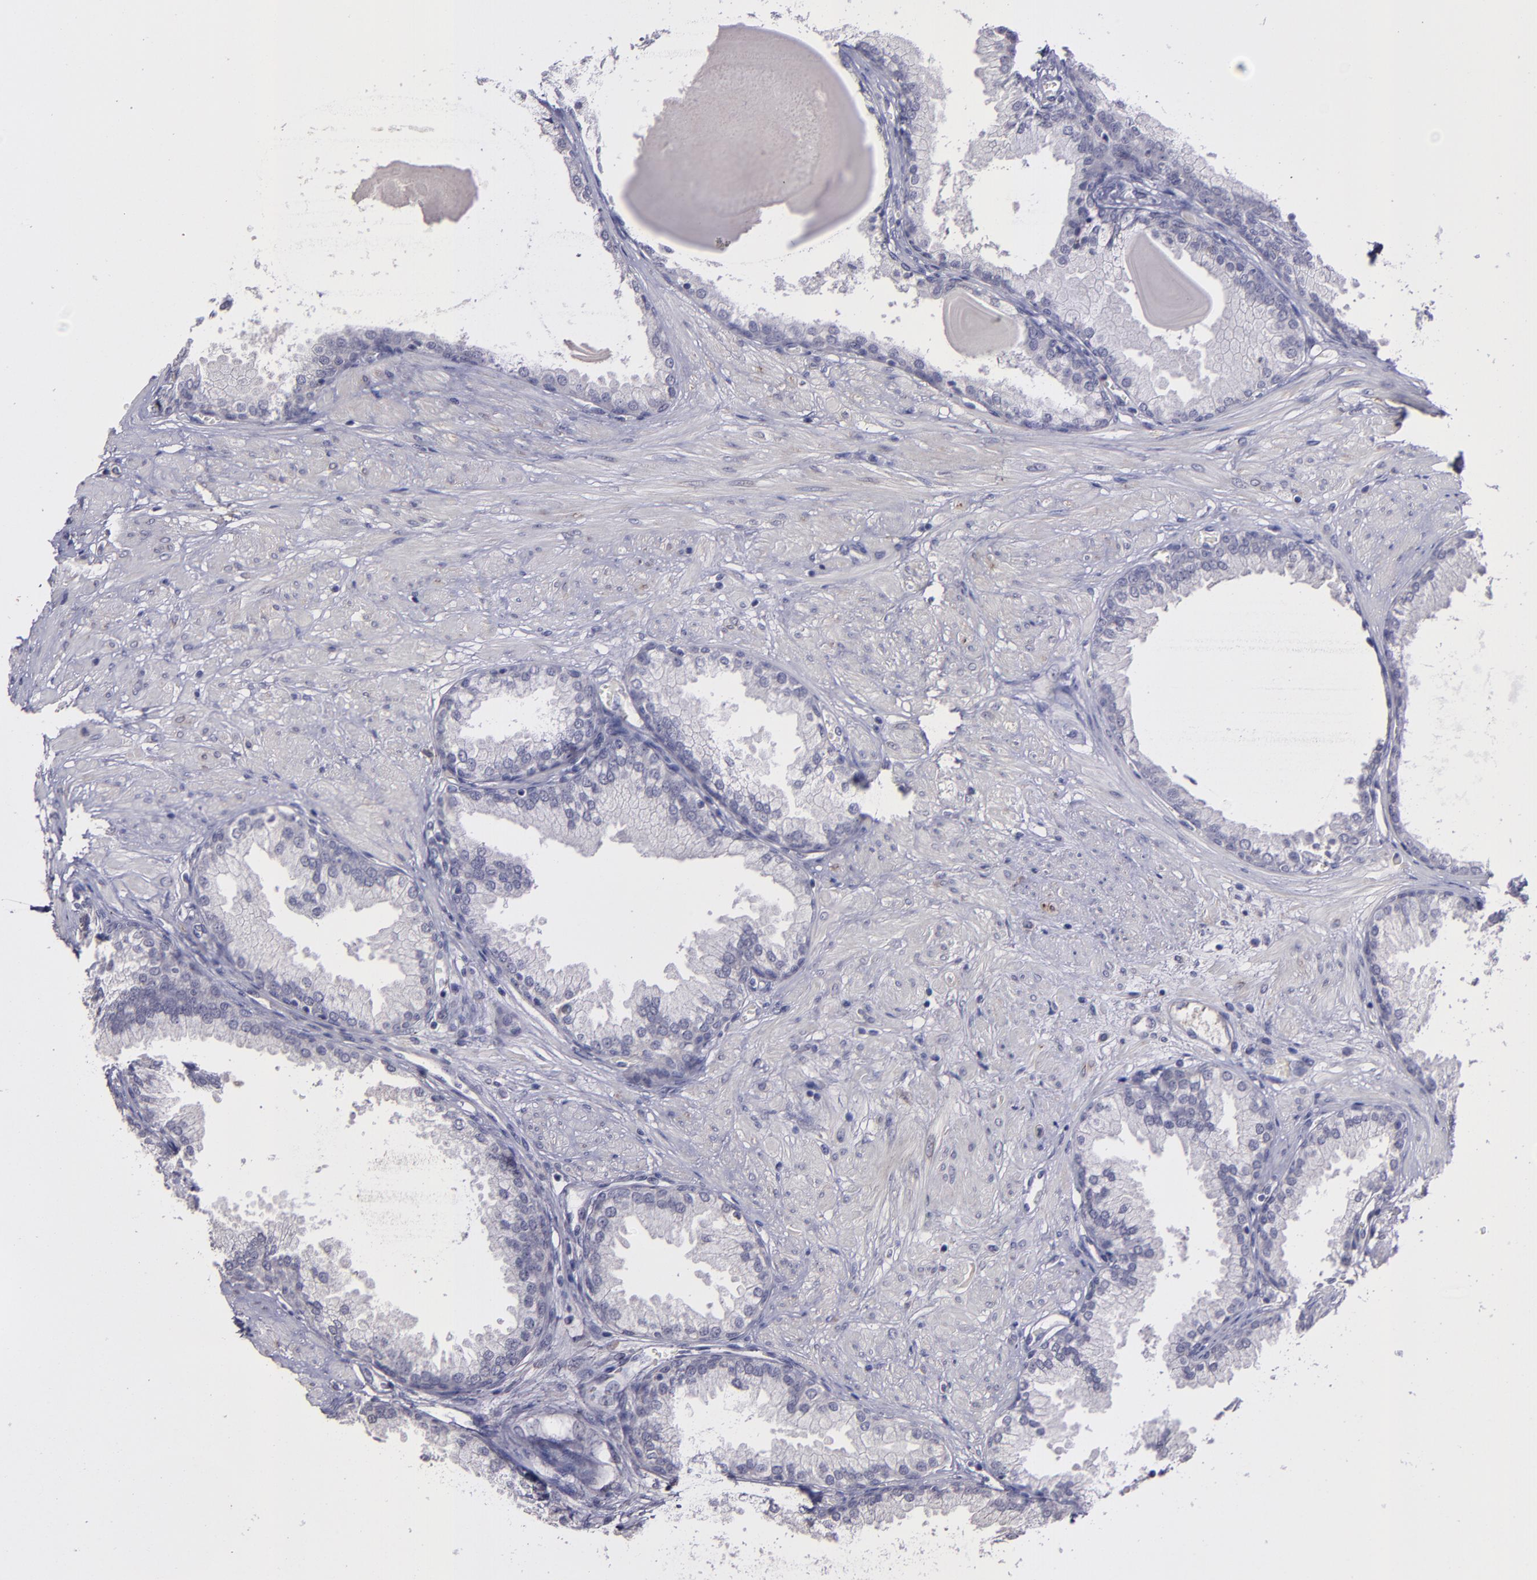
{"staining": {"intensity": "negative", "quantity": "none", "location": "none"}, "tissue": "prostate", "cell_type": "Glandular cells", "image_type": "normal", "snomed": [{"axis": "morphology", "description": "Normal tissue, NOS"}, {"axis": "topography", "description": "Prostate"}], "caption": "An image of prostate stained for a protein displays no brown staining in glandular cells. Brightfield microscopy of immunohistochemistry stained with DAB (3,3'-diaminobenzidine) (brown) and hematoxylin (blue), captured at high magnification.", "gene": "MASP1", "patient": {"sex": "male", "age": 51}}